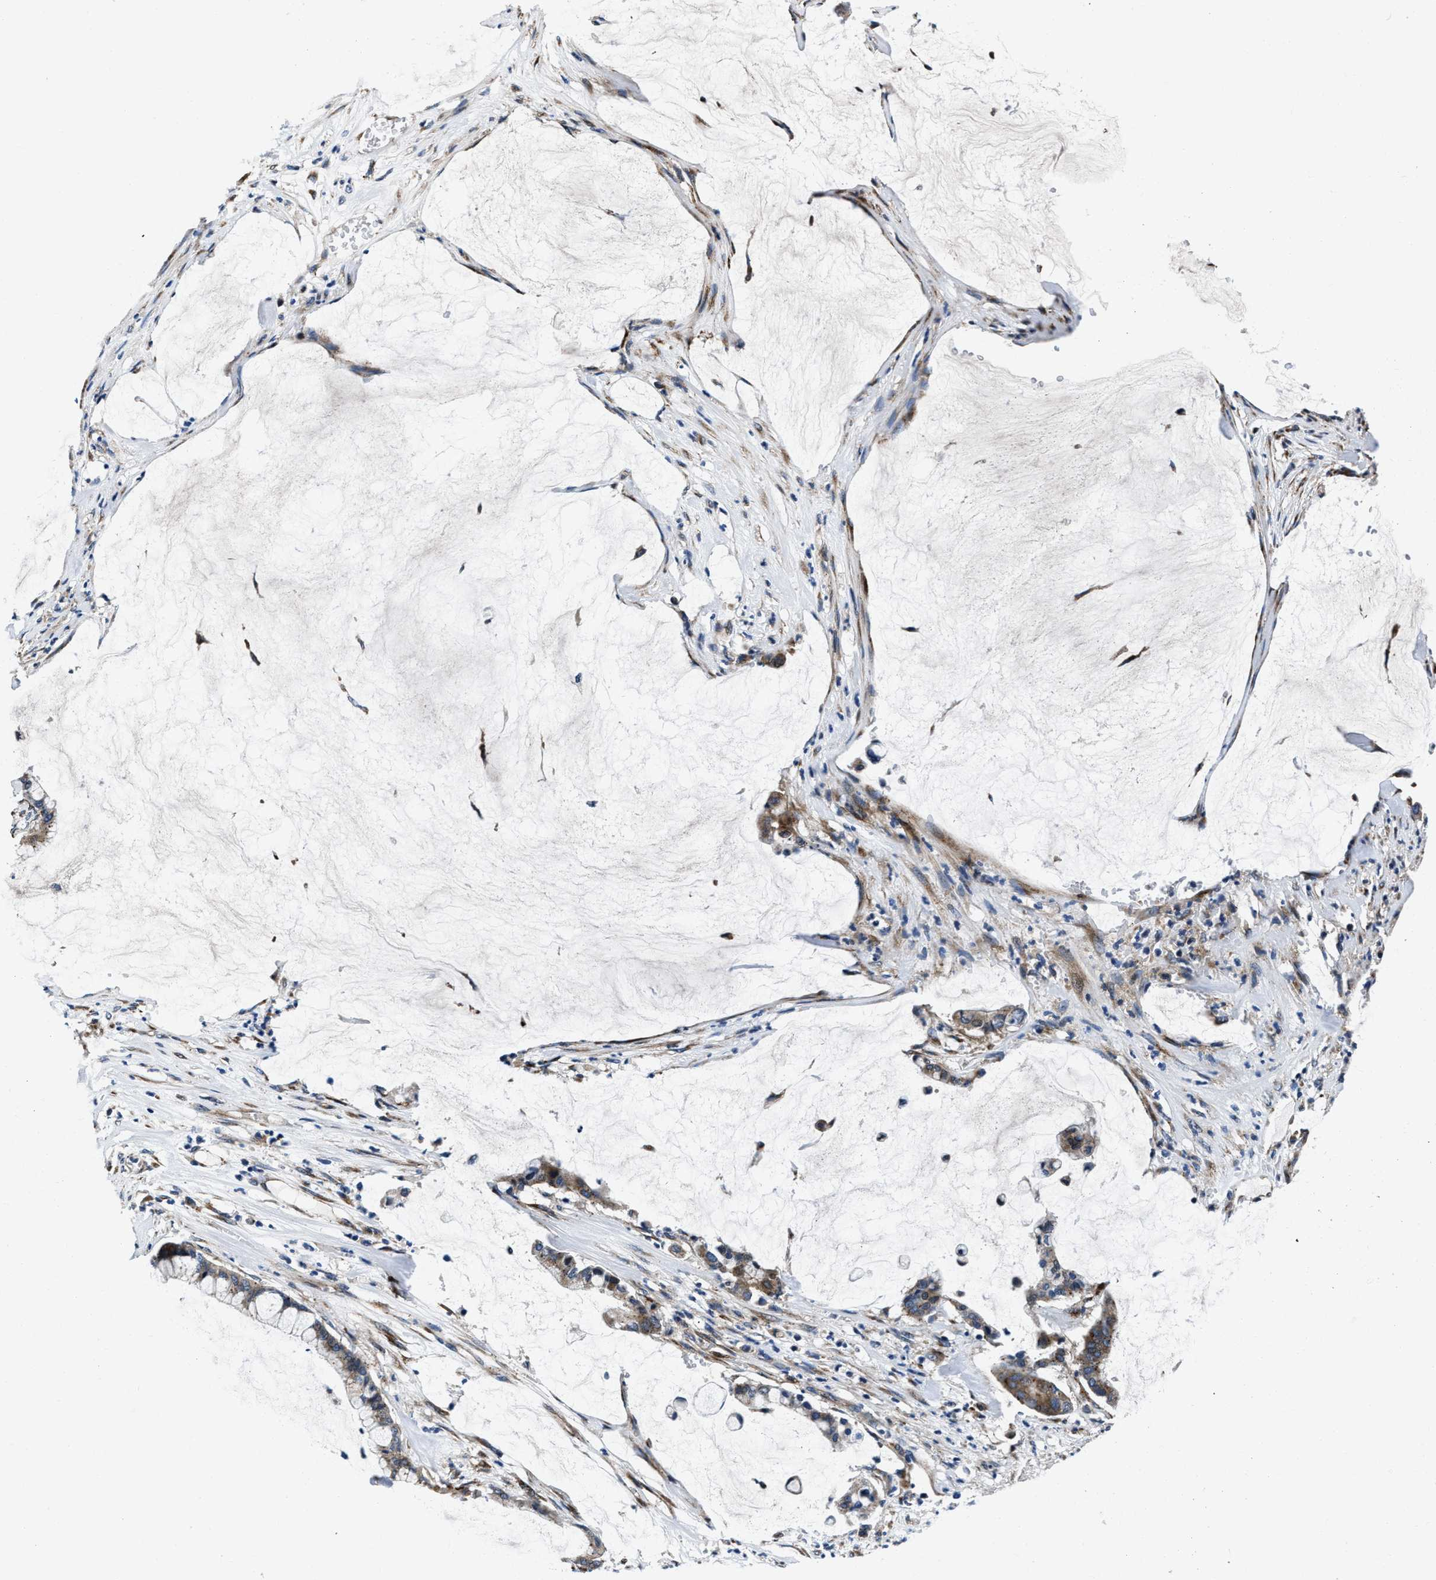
{"staining": {"intensity": "moderate", "quantity": ">75%", "location": "cytoplasmic/membranous"}, "tissue": "pancreatic cancer", "cell_type": "Tumor cells", "image_type": "cancer", "snomed": [{"axis": "morphology", "description": "Adenocarcinoma, NOS"}, {"axis": "topography", "description": "Pancreas"}], "caption": "The photomicrograph shows a brown stain indicating the presence of a protein in the cytoplasmic/membranous of tumor cells in pancreatic cancer. The staining is performed using DAB brown chromogen to label protein expression. The nuclei are counter-stained blue using hematoxylin.", "gene": "C2orf66", "patient": {"sex": "male", "age": 41}}